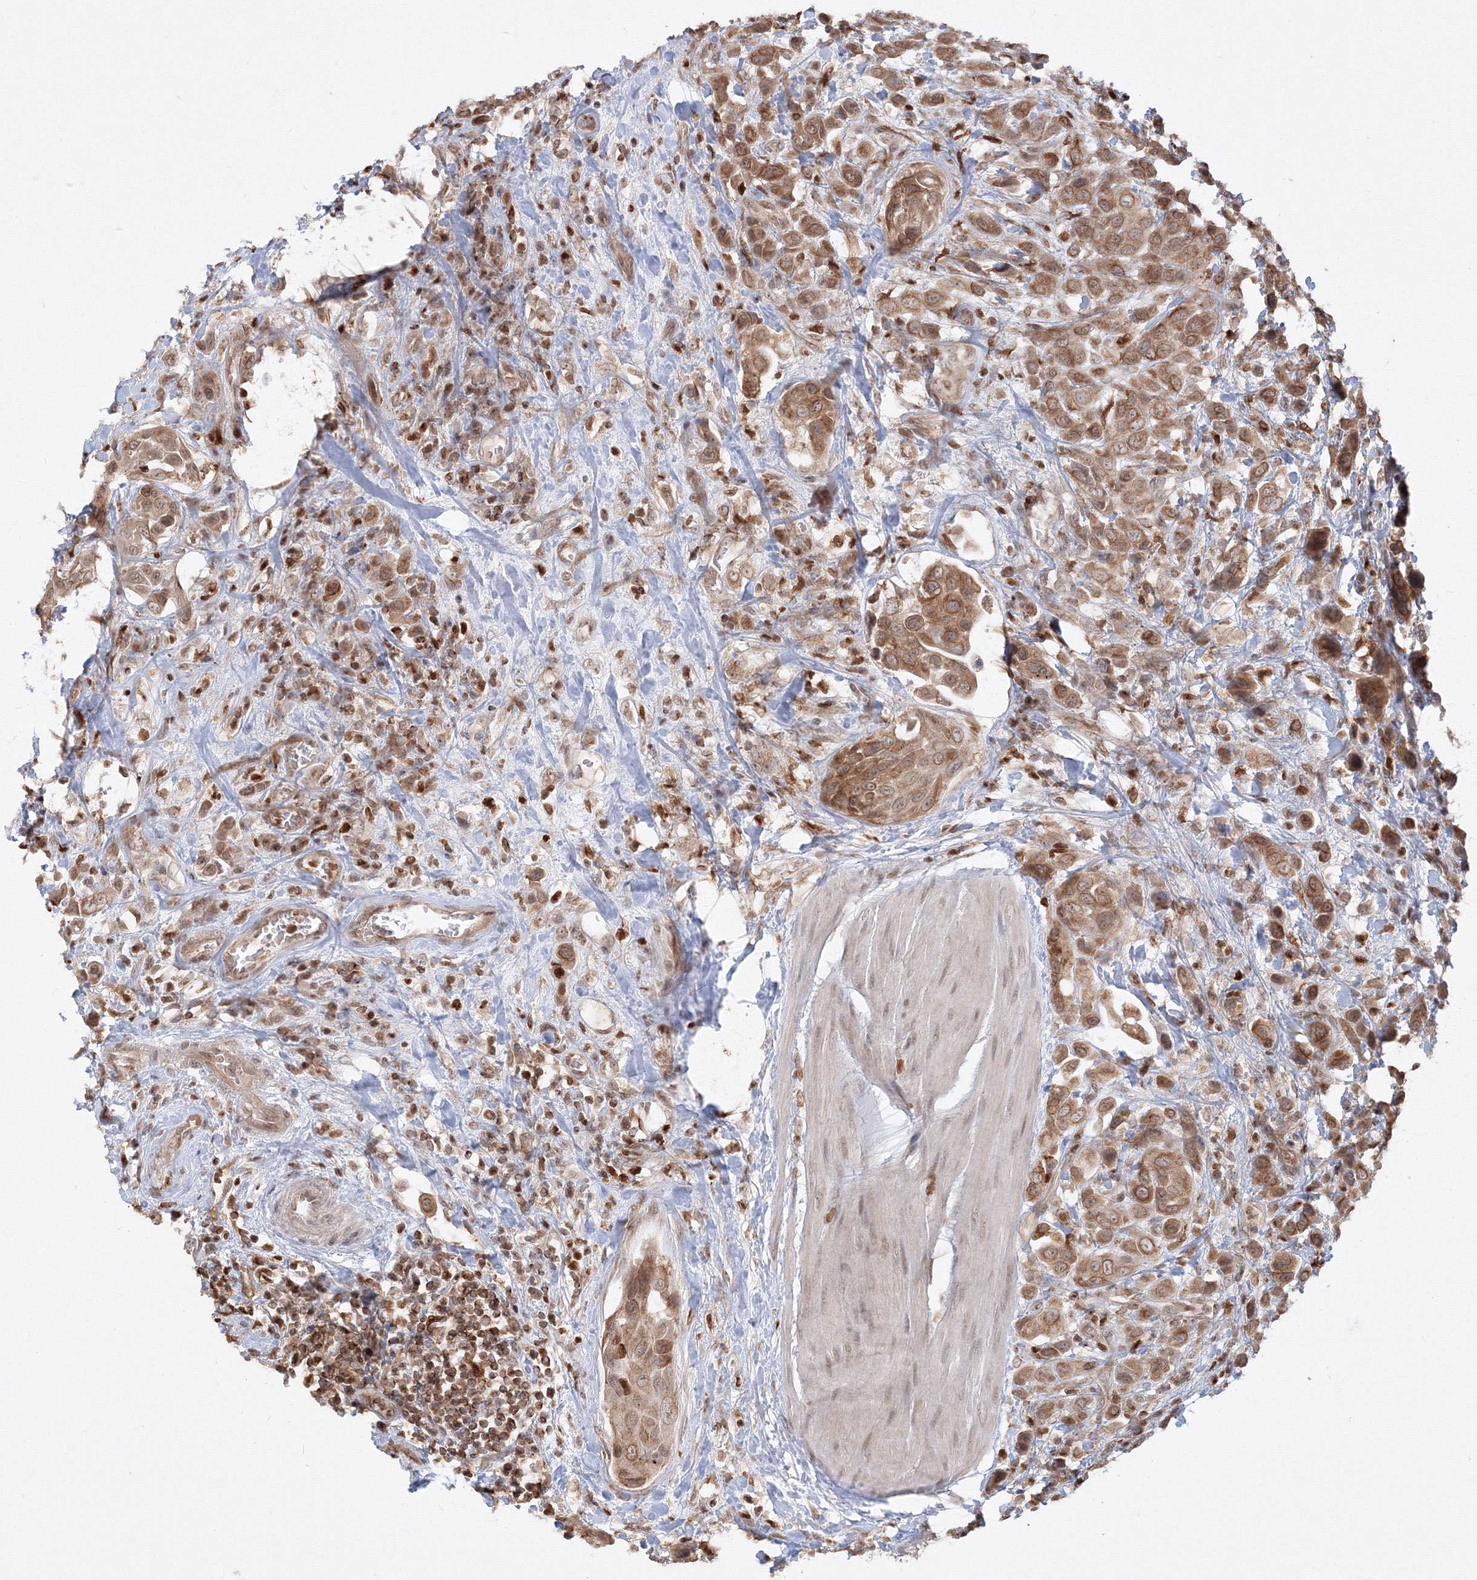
{"staining": {"intensity": "moderate", "quantity": ">75%", "location": "cytoplasmic/membranous"}, "tissue": "urothelial cancer", "cell_type": "Tumor cells", "image_type": "cancer", "snomed": [{"axis": "morphology", "description": "Urothelial carcinoma, High grade"}, {"axis": "topography", "description": "Urinary bladder"}], "caption": "High-power microscopy captured an immunohistochemistry (IHC) image of urothelial cancer, revealing moderate cytoplasmic/membranous staining in approximately >75% of tumor cells. Ihc stains the protein in brown and the nuclei are stained blue.", "gene": "TMEM50B", "patient": {"sex": "male", "age": 50}}